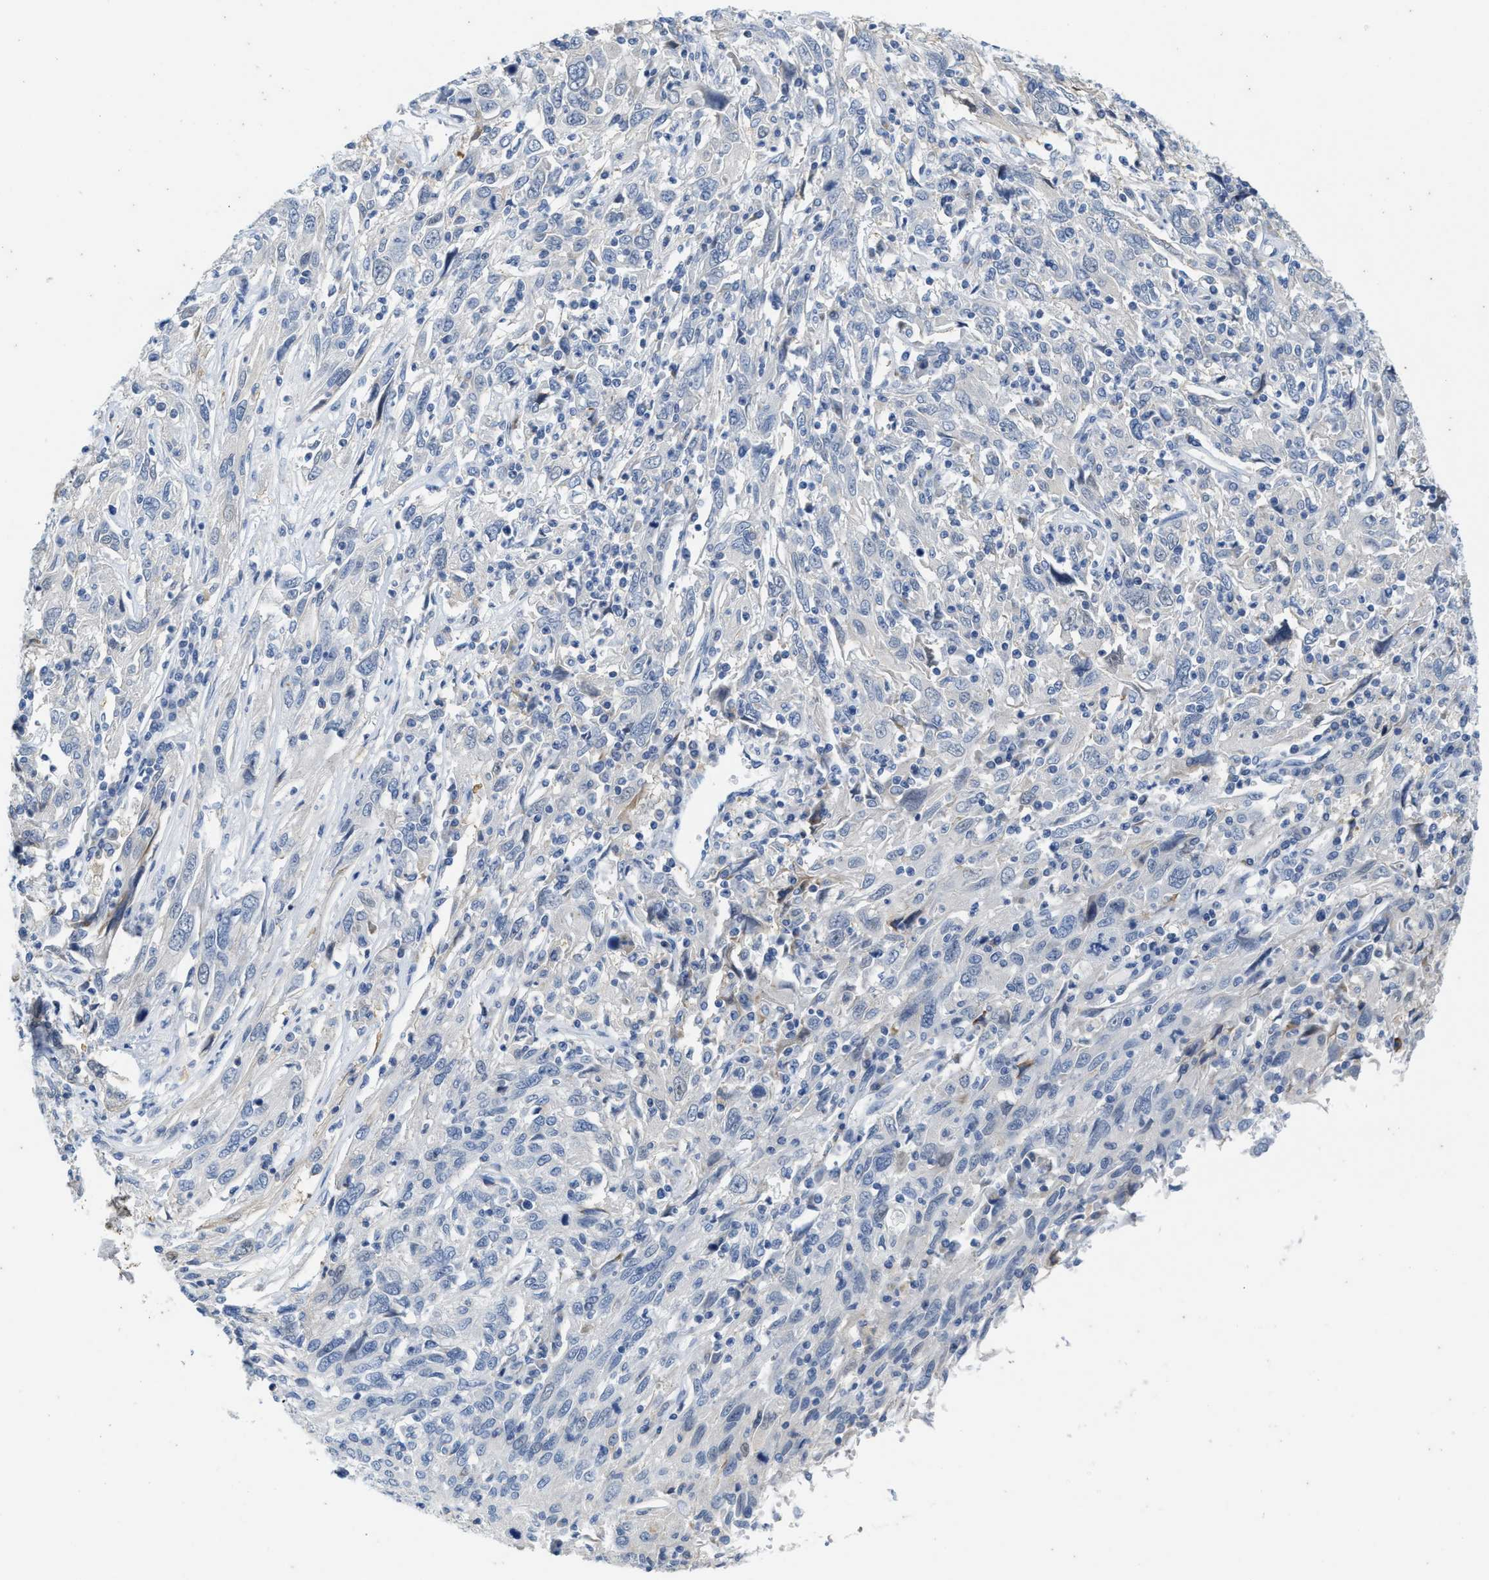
{"staining": {"intensity": "negative", "quantity": "none", "location": "none"}, "tissue": "cervical cancer", "cell_type": "Tumor cells", "image_type": "cancer", "snomed": [{"axis": "morphology", "description": "Squamous cell carcinoma, NOS"}, {"axis": "topography", "description": "Cervix"}], "caption": "A histopathology image of cervical cancer (squamous cell carcinoma) stained for a protein reveals no brown staining in tumor cells.", "gene": "ABCB11", "patient": {"sex": "female", "age": 46}}